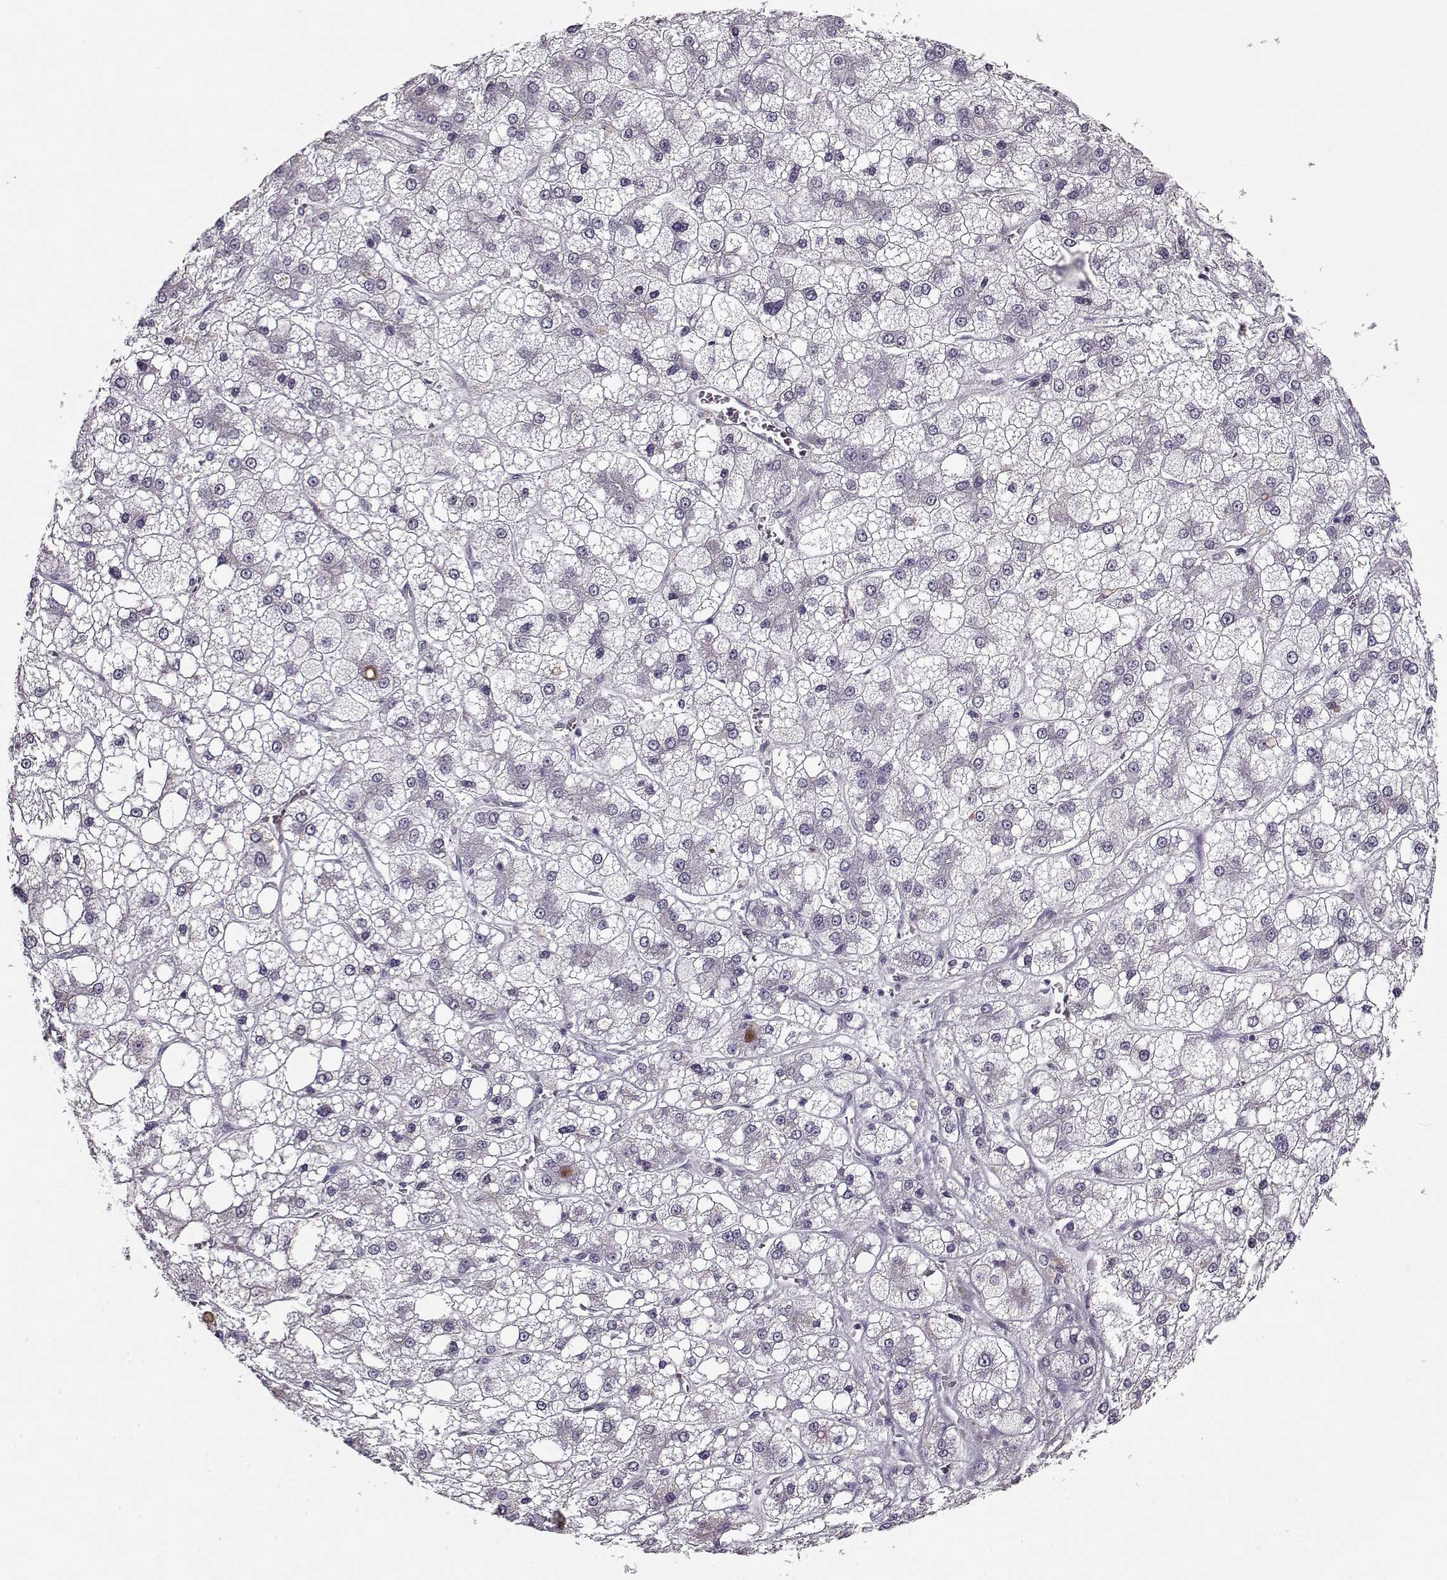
{"staining": {"intensity": "negative", "quantity": "none", "location": "none"}, "tissue": "liver cancer", "cell_type": "Tumor cells", "image_type": "cancer", "snomed": [{"axis": "morphology", "description": "Carcinoma, Hepatocellular, NOS"}, {"axis": "topography", "description": "Liver"}], "caption": "An immunohistochemistry image of liver cancer is shown. There is no staining in tumor cells of liver cancer. (DAB (3,3'-diaminobenzidine) immunohistochemistry with hematoxylin counter stain).", "gene": "KRT9", "patient": {"sex": "male", "age": 73}}